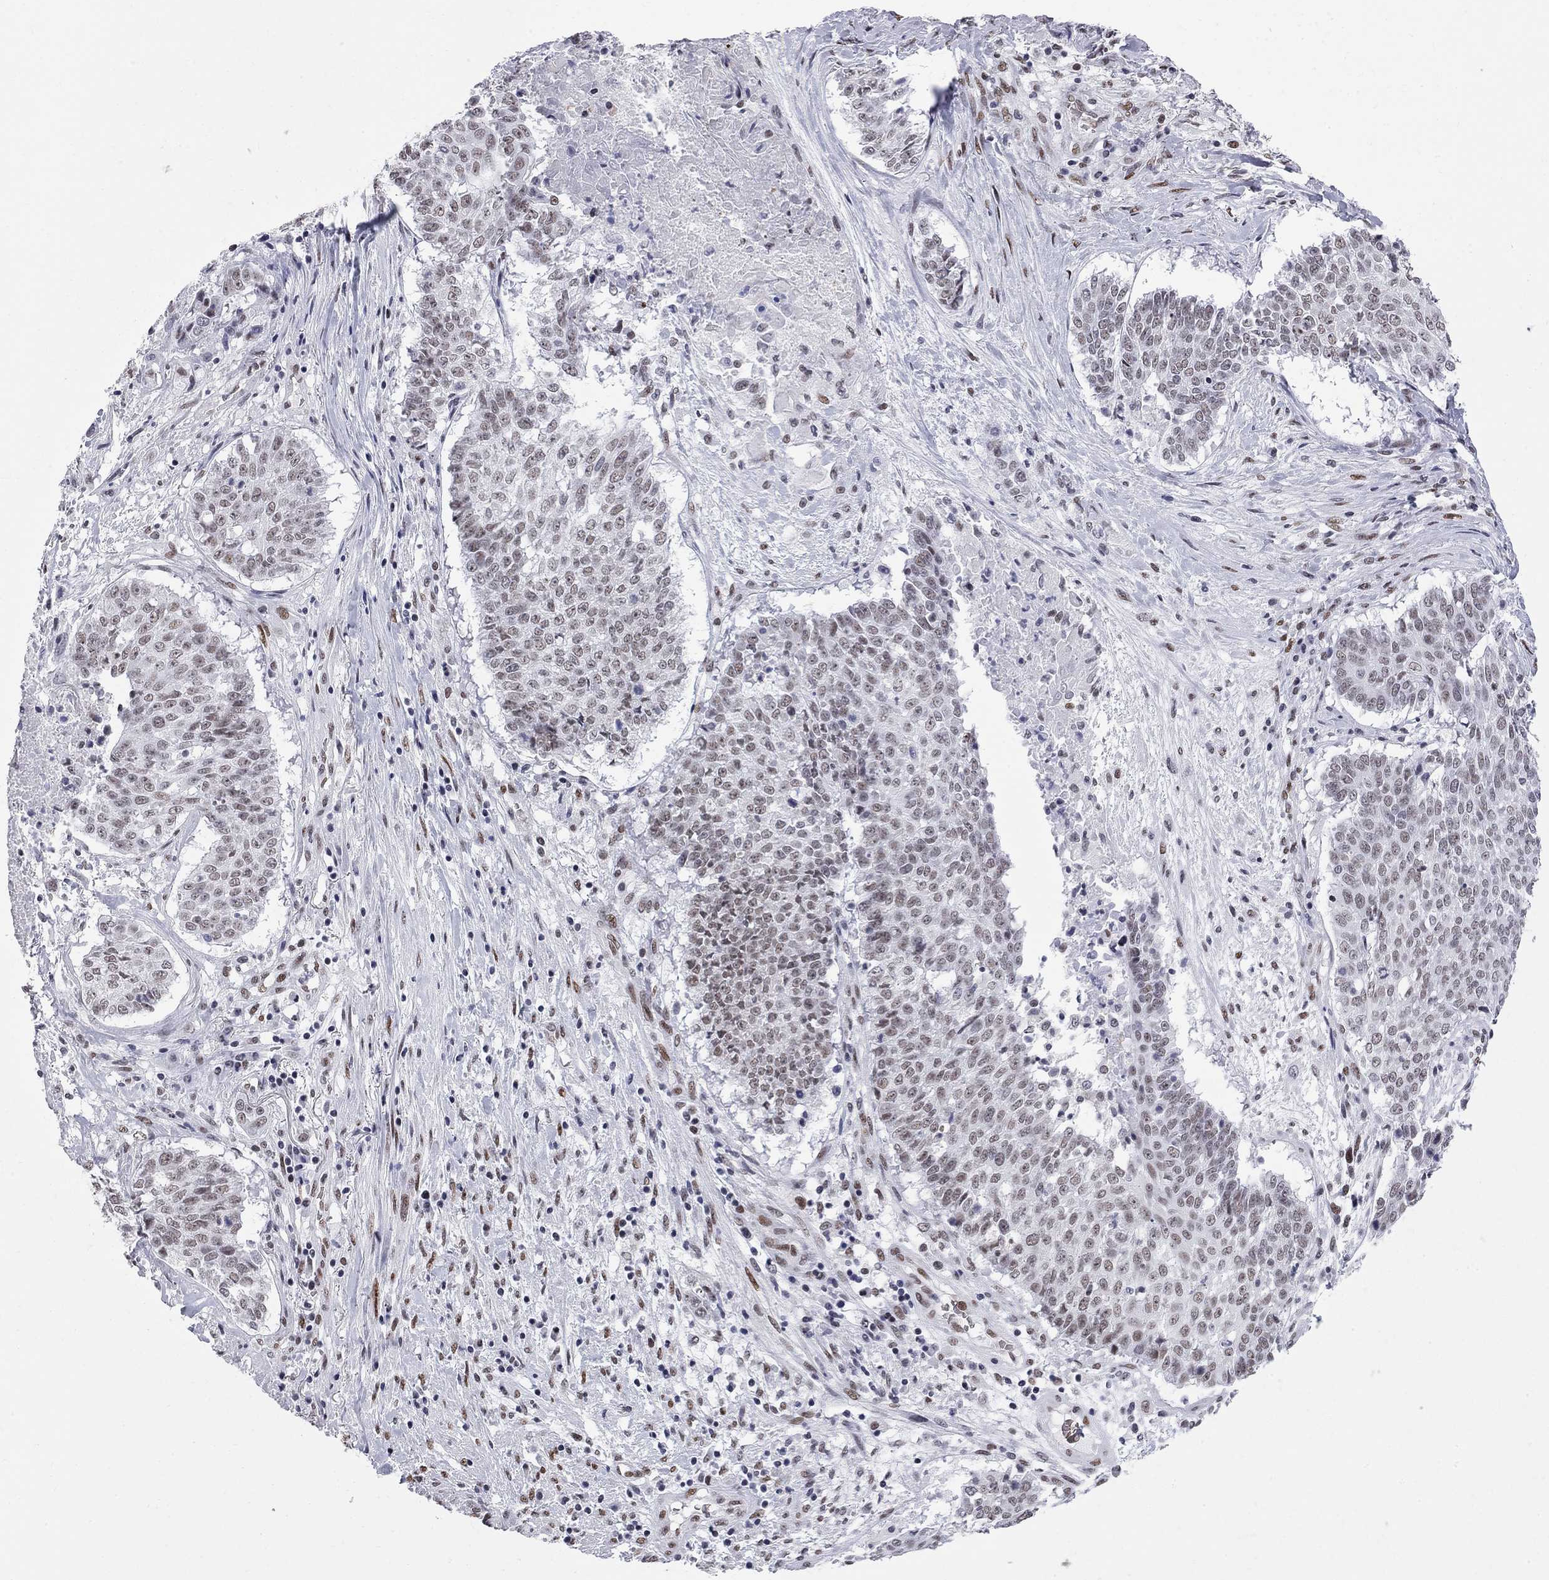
{"staining": {"intensity": "weak", "quantity": ">75%", "location": "nuclear"}, "tissue": "lung cancer", "cell_type": "Tumor cells", "image_type": "cancer", "snomed": [{"axis": "morphology", "description": "Squamous cell carcinoma, NOS"}, {"axis": "topography", "description": "Lung"}], "caption": "Squamous cell carcinoma (lung) stained for a protein reveals weak nuclear positivity in tumor cells.", "gene": "ZBTB47", "patient": {"sex": "male", "age": 64}}